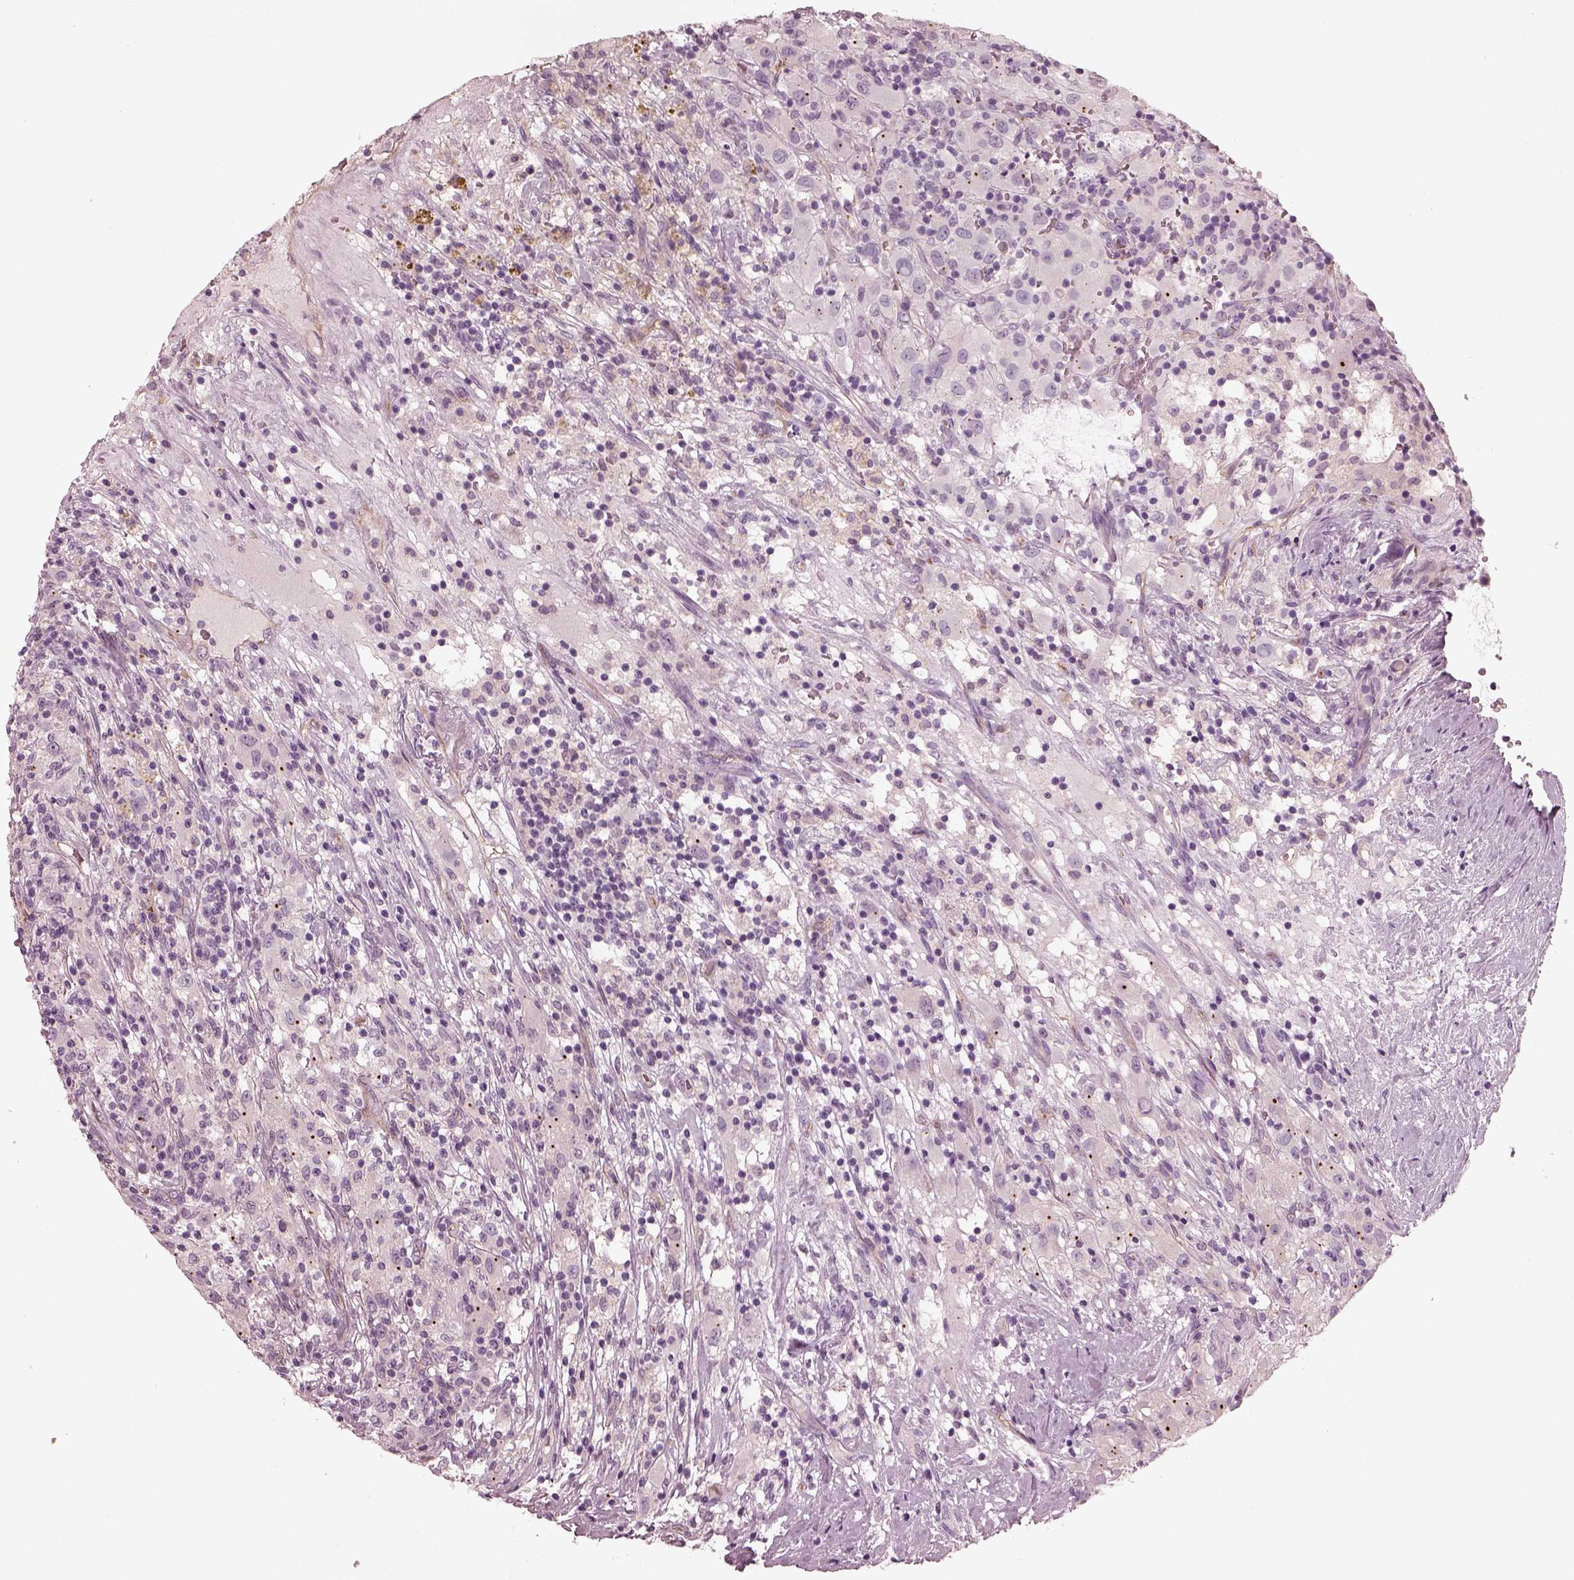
{"staining": {"intensity": "negative", "quantity": "none", "location": "none"}, "tissue": "renal cancer", "cell_type": "Tumor cells", "image_type": "cancer", "snomed": [{"axis": "morphology", "description": "Adenocarcinoma, NOS"}, {"axis": "topography", "description": "Kidney"}], "caption": "Tumor cells show no significant positivity in adenocarcinoma (renal). (DAB (3,3'-diaminobenzidine) immunohistochemistry, high magnification).", "gene": "EIF4E1B", "patient": {"sex": "female", "age": 67}}